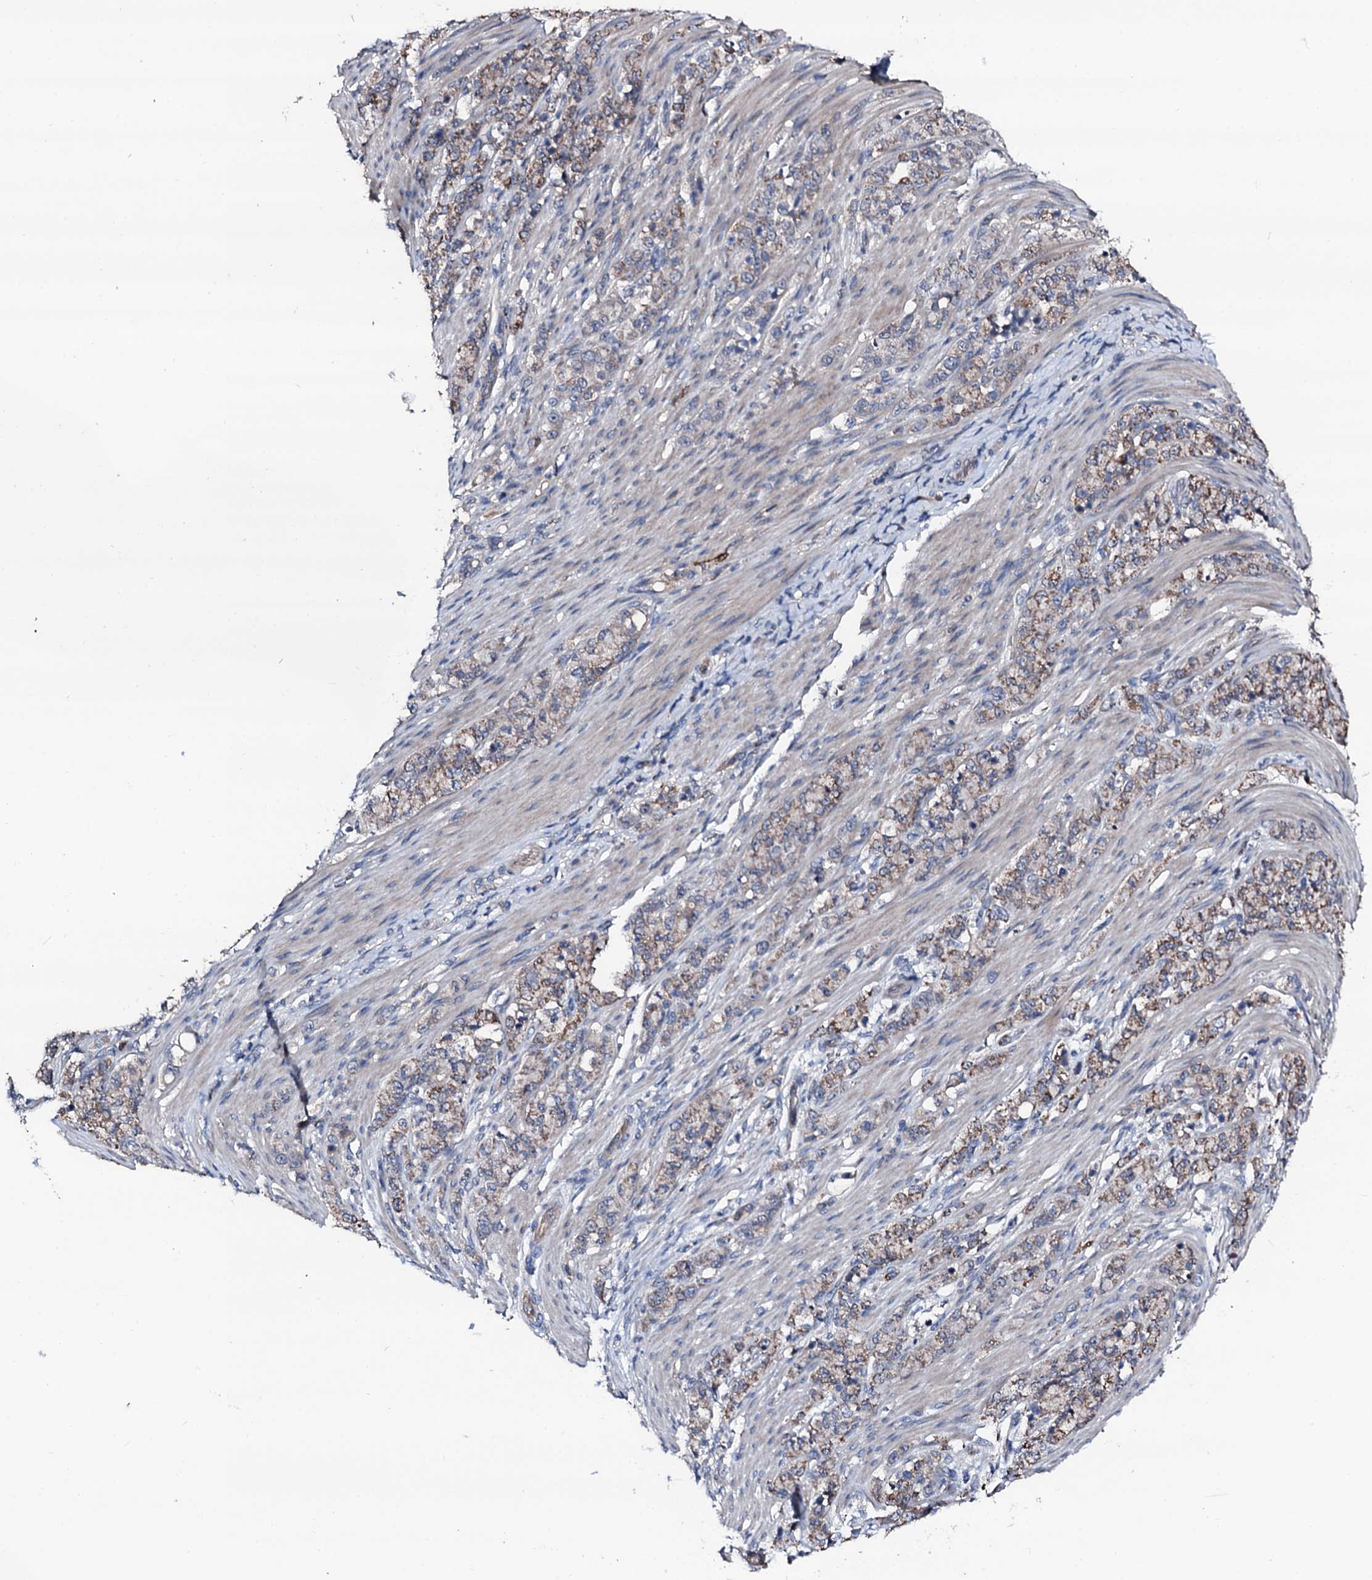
{"staining": {"intensity": "weak", "quantity": "25%-75%", "location": "cytoplasmic/membranous"}, "tissue": "stomach cancer", "cell_type": "Tumor cells", "image_type": "cancer", "snomed": [{"axis": "morphology", "description": "Adenocarcinoma, NOS"}, {"axis": "topography", "description": "Stomach"}], "caption": "Immunohistochemistry histopathology image of human stomach cancer stained for a protein (brown), which exhibits low levels of weak cytoplasmic/membranous positivity in approximately 25%-75% of tumor cells.", "gene": "TRAFD1", "patient": {"sex": "female", "age": 79}}